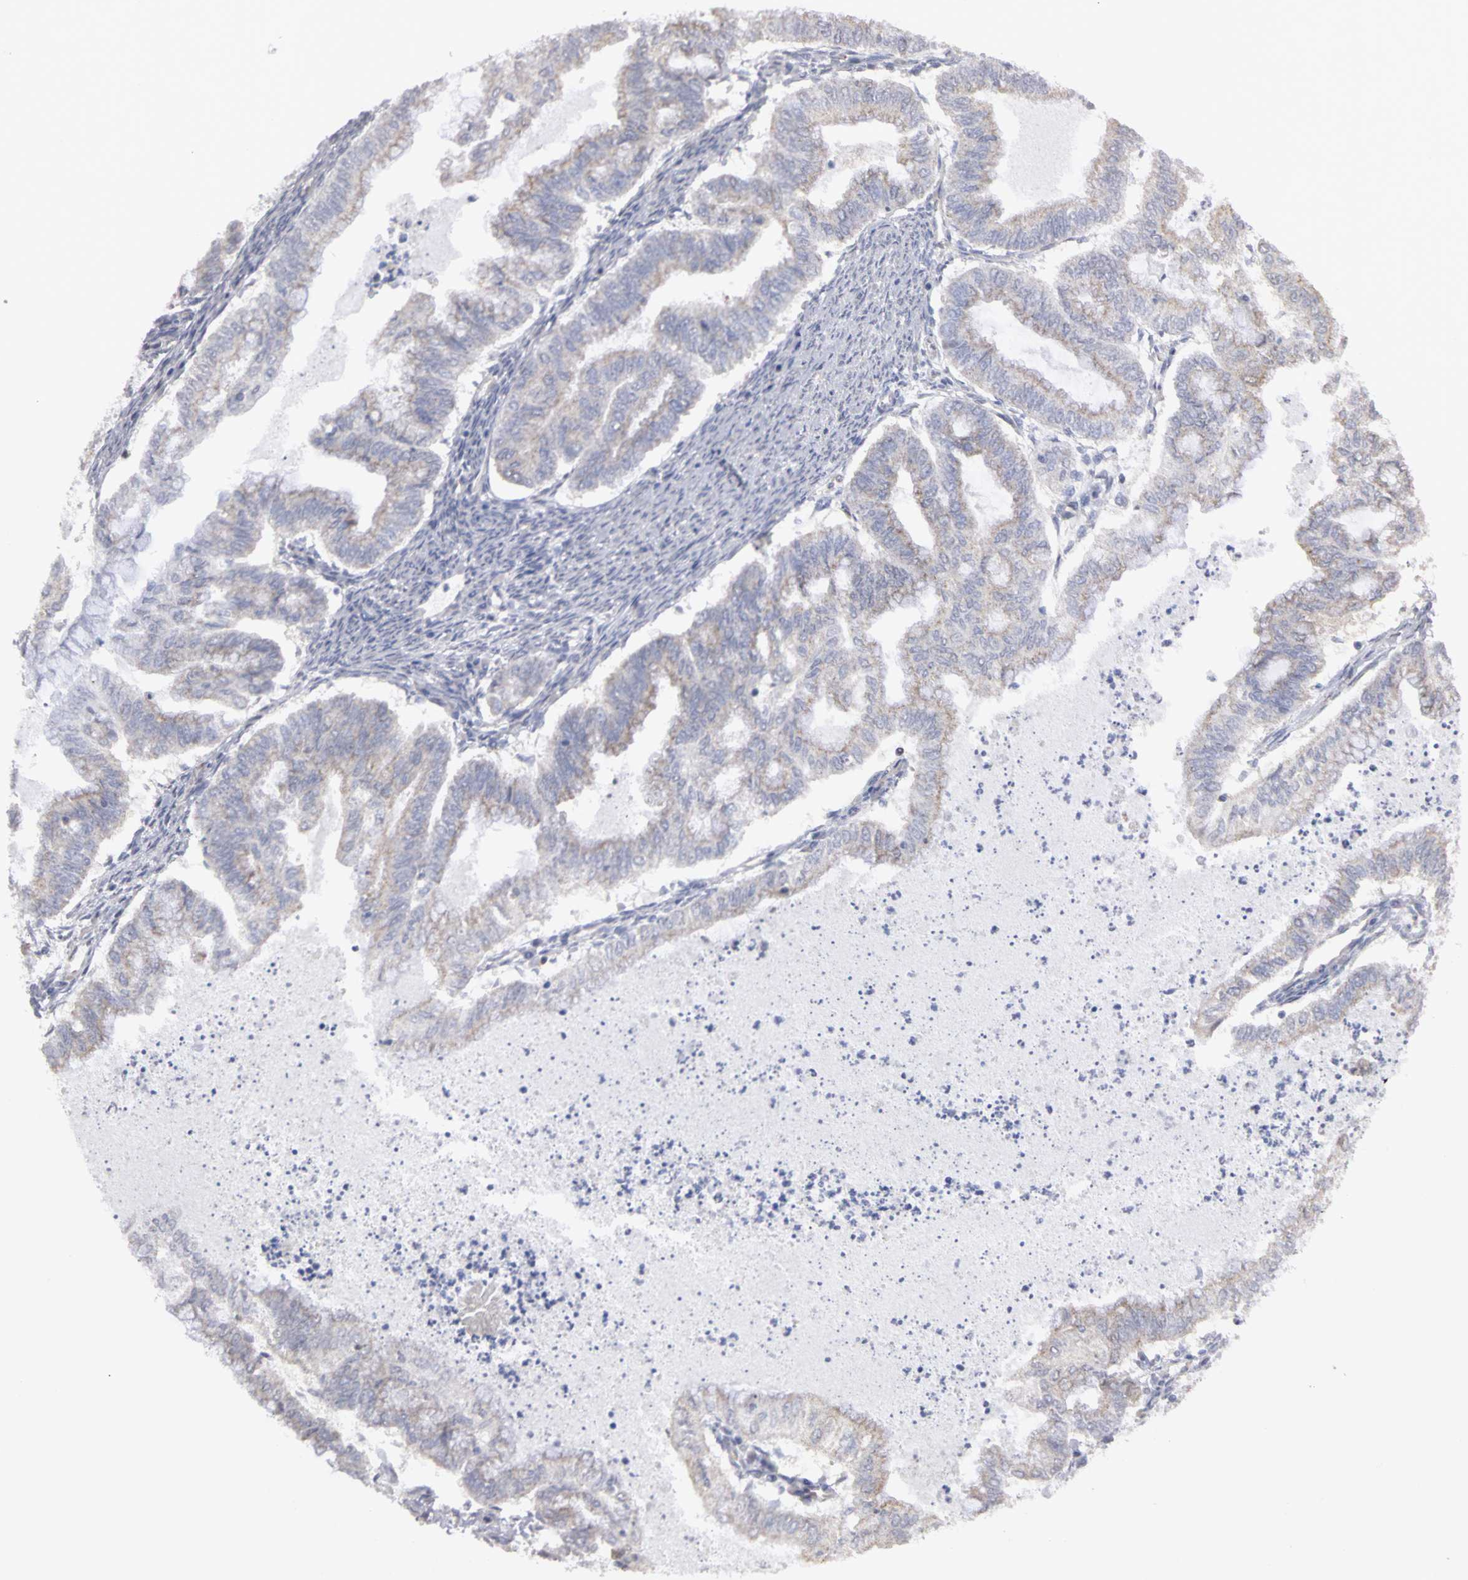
{"staining": {"intensity": "weak", "quantity": "25%-75%", "location": "cytoplasmic/membranous"}, "tissue": "endometrial cancer", "cell_type": "Tumor cells", "image_type": "cancer", "snomed": [{"axis": "morphology", "description": "Adenocarcinoma, NOS"}, {"axis": "topography", "description": "Endometrium"}], "caption": "IHC (DAB (3,3'-diaminobenzidine)) staining of human endometrial cancer (adenocarcinoma) displays weak cytoplasmic/membranous protein staining in approximately 25%-75% of tumor cells. Immunohistochemistry stains the protein in brown and the nuclei are stained blue.", "gene": "PLEKHA1", "patient": {"sex": "female", "age": 79}}